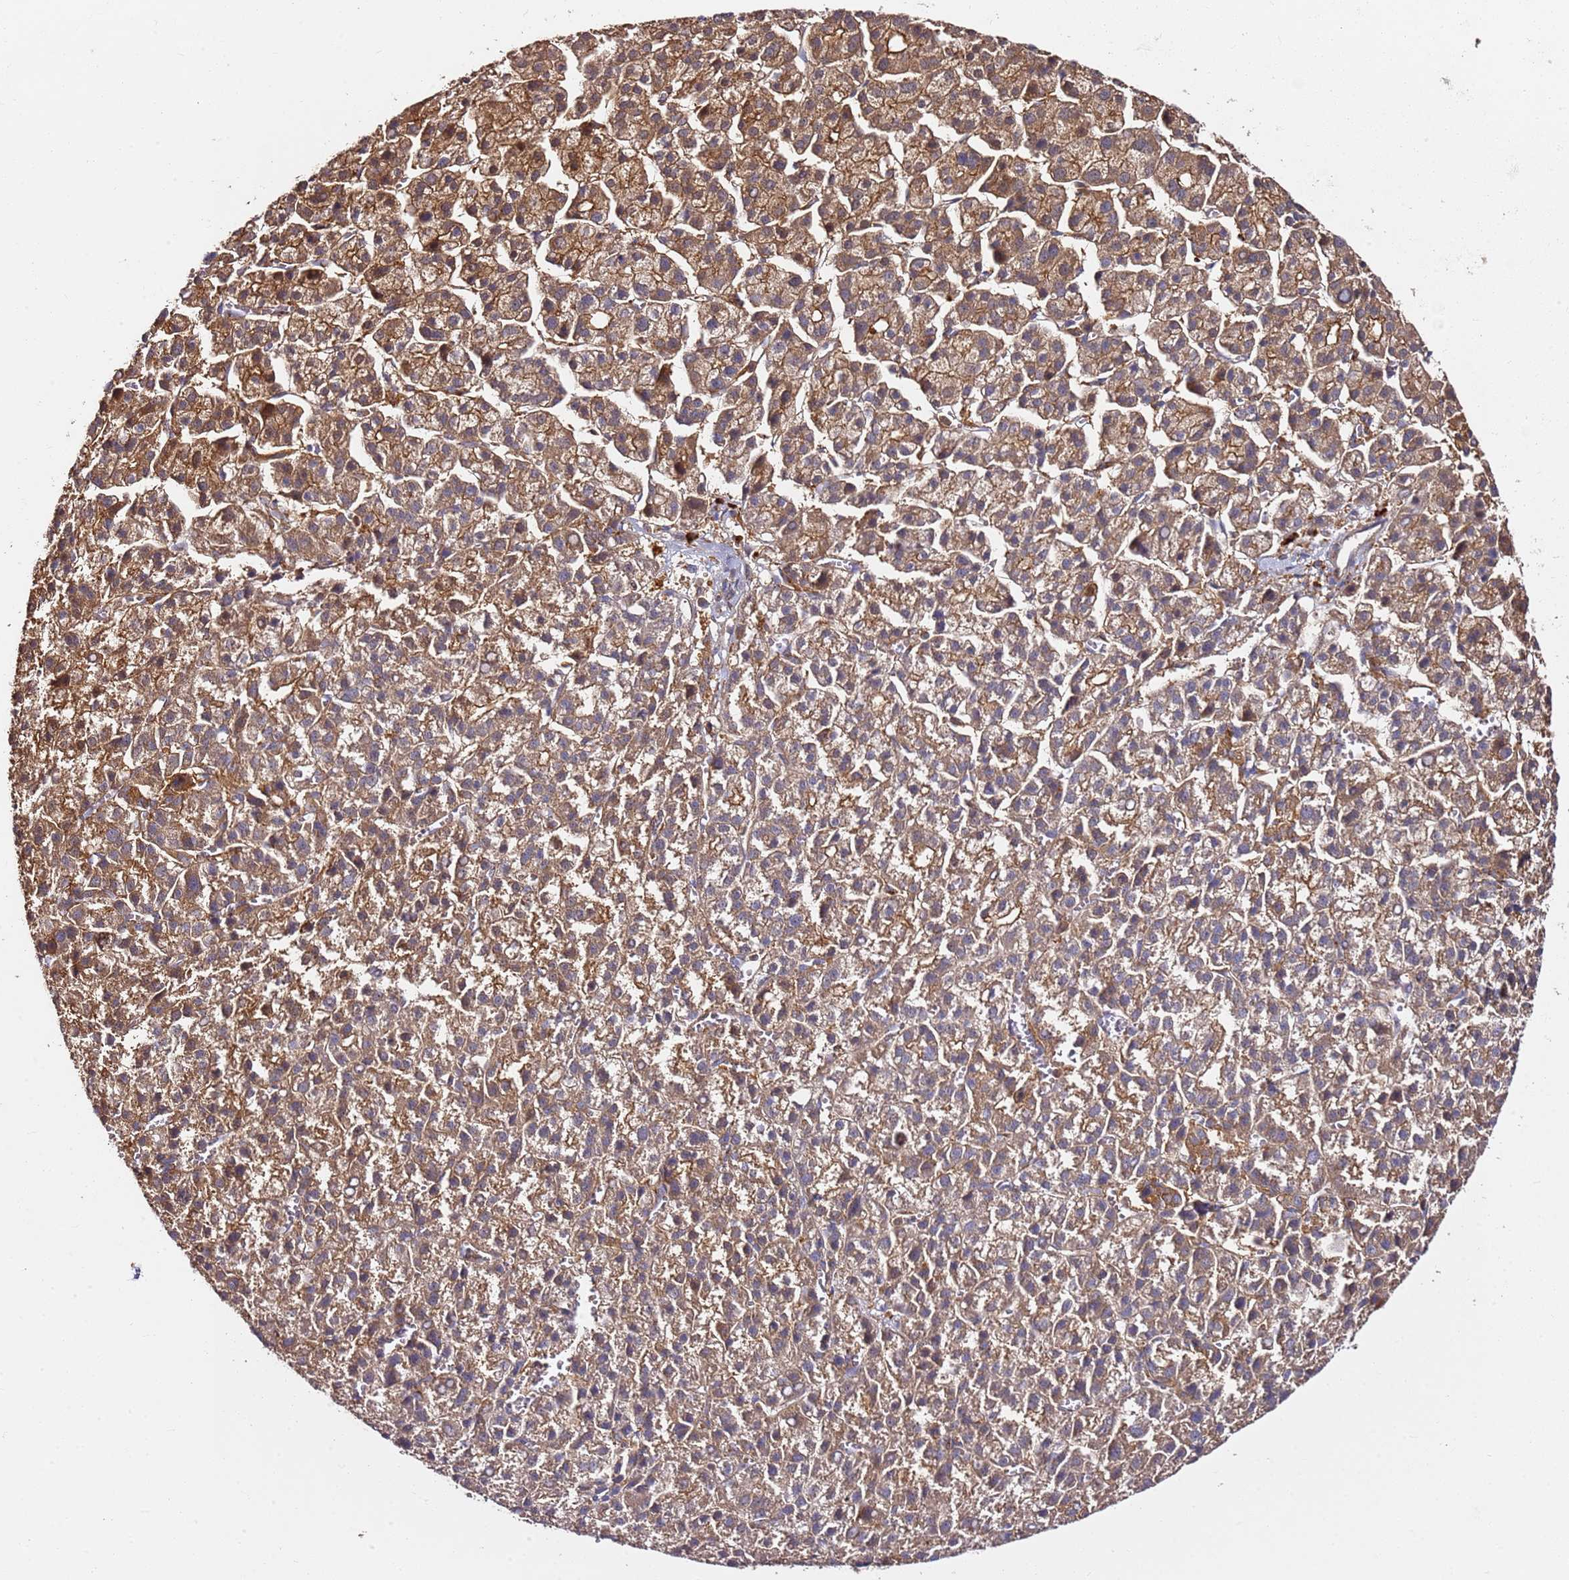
{"staining": {"intensity": "moderate", "quantity": ">75%", "location": "cytoplasmic/membranous"}, "tissue": "liver cancer", "cell_type": "Tumor cells", "image_type": "cancer", "snomed": [{"axis": "morphology", "description": "Carcinoma, Hepatocellular, NOS"}, {"axis": "topography", "description": "Liver"}], "caption": "Moderate cytoplasmic/membranous protein expression is present in about >75% of tumor cells in liver cancer. (Brightfield microscopy of DAB IHC at high magnification).", "gene": "PRMT7", "patient": {"sex": "female", "age": 58}}